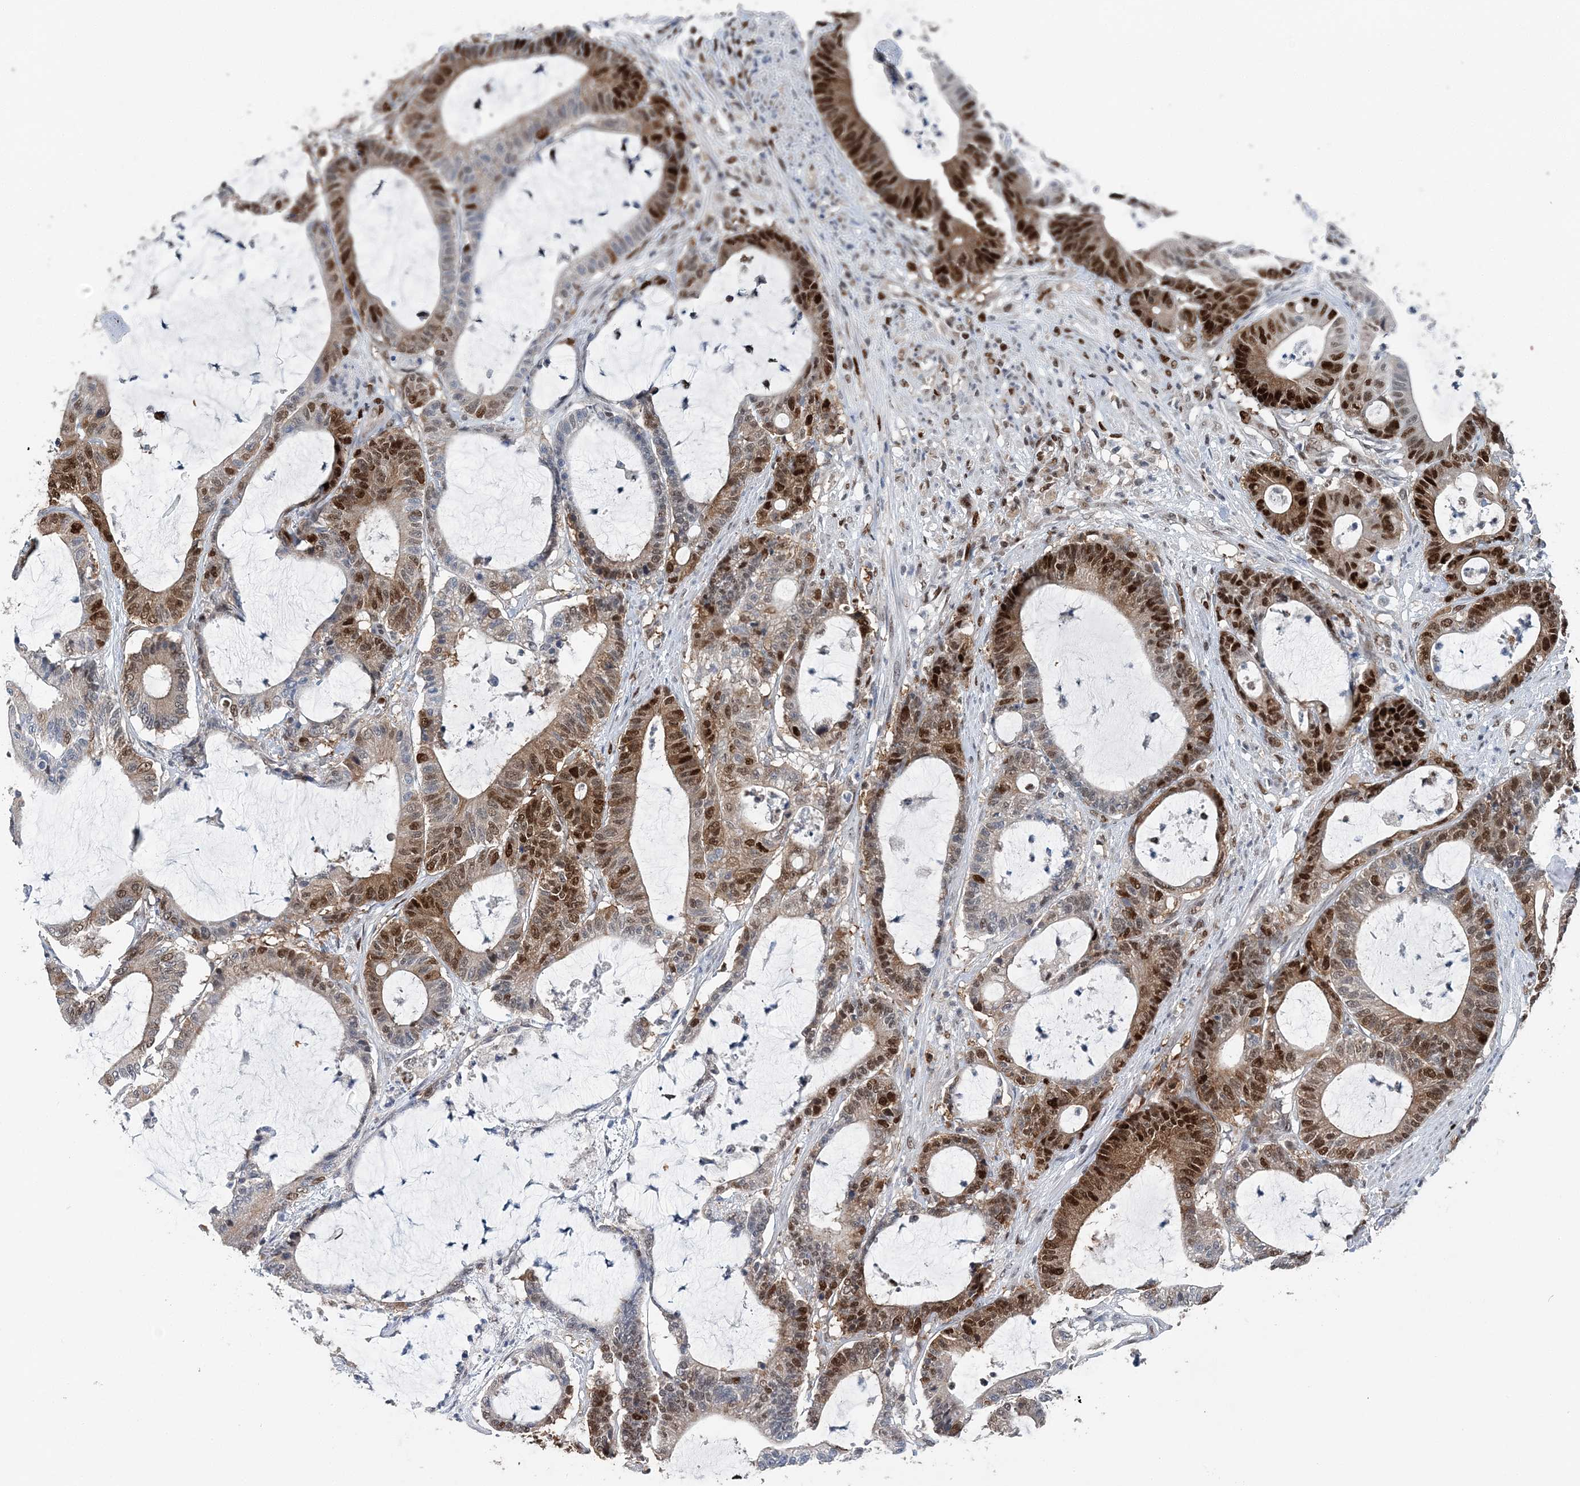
{"staining": {"intensity": "strong", "quantity": "25%-75%", "location": "nuclear"}, "tissue": "colorectal cancer", "cell_type": "Tumor cells", "image_type": "cancer", "snomed": [{"axis": "morphology", "description": "Adenocarcinoma, NOS"}, {"axis": "topography", "description": "Colon"}], "caption": "Immunohistochemistry (IHC) image of colorectal cancer (adenocarcinoma) stained for a protein (brown), which reveals high levels of strong nuclear positivity in approximately 25%-75% of tumor cells.", "gene": "HAT1", "patient": {"sex": "female", "age": 84}}